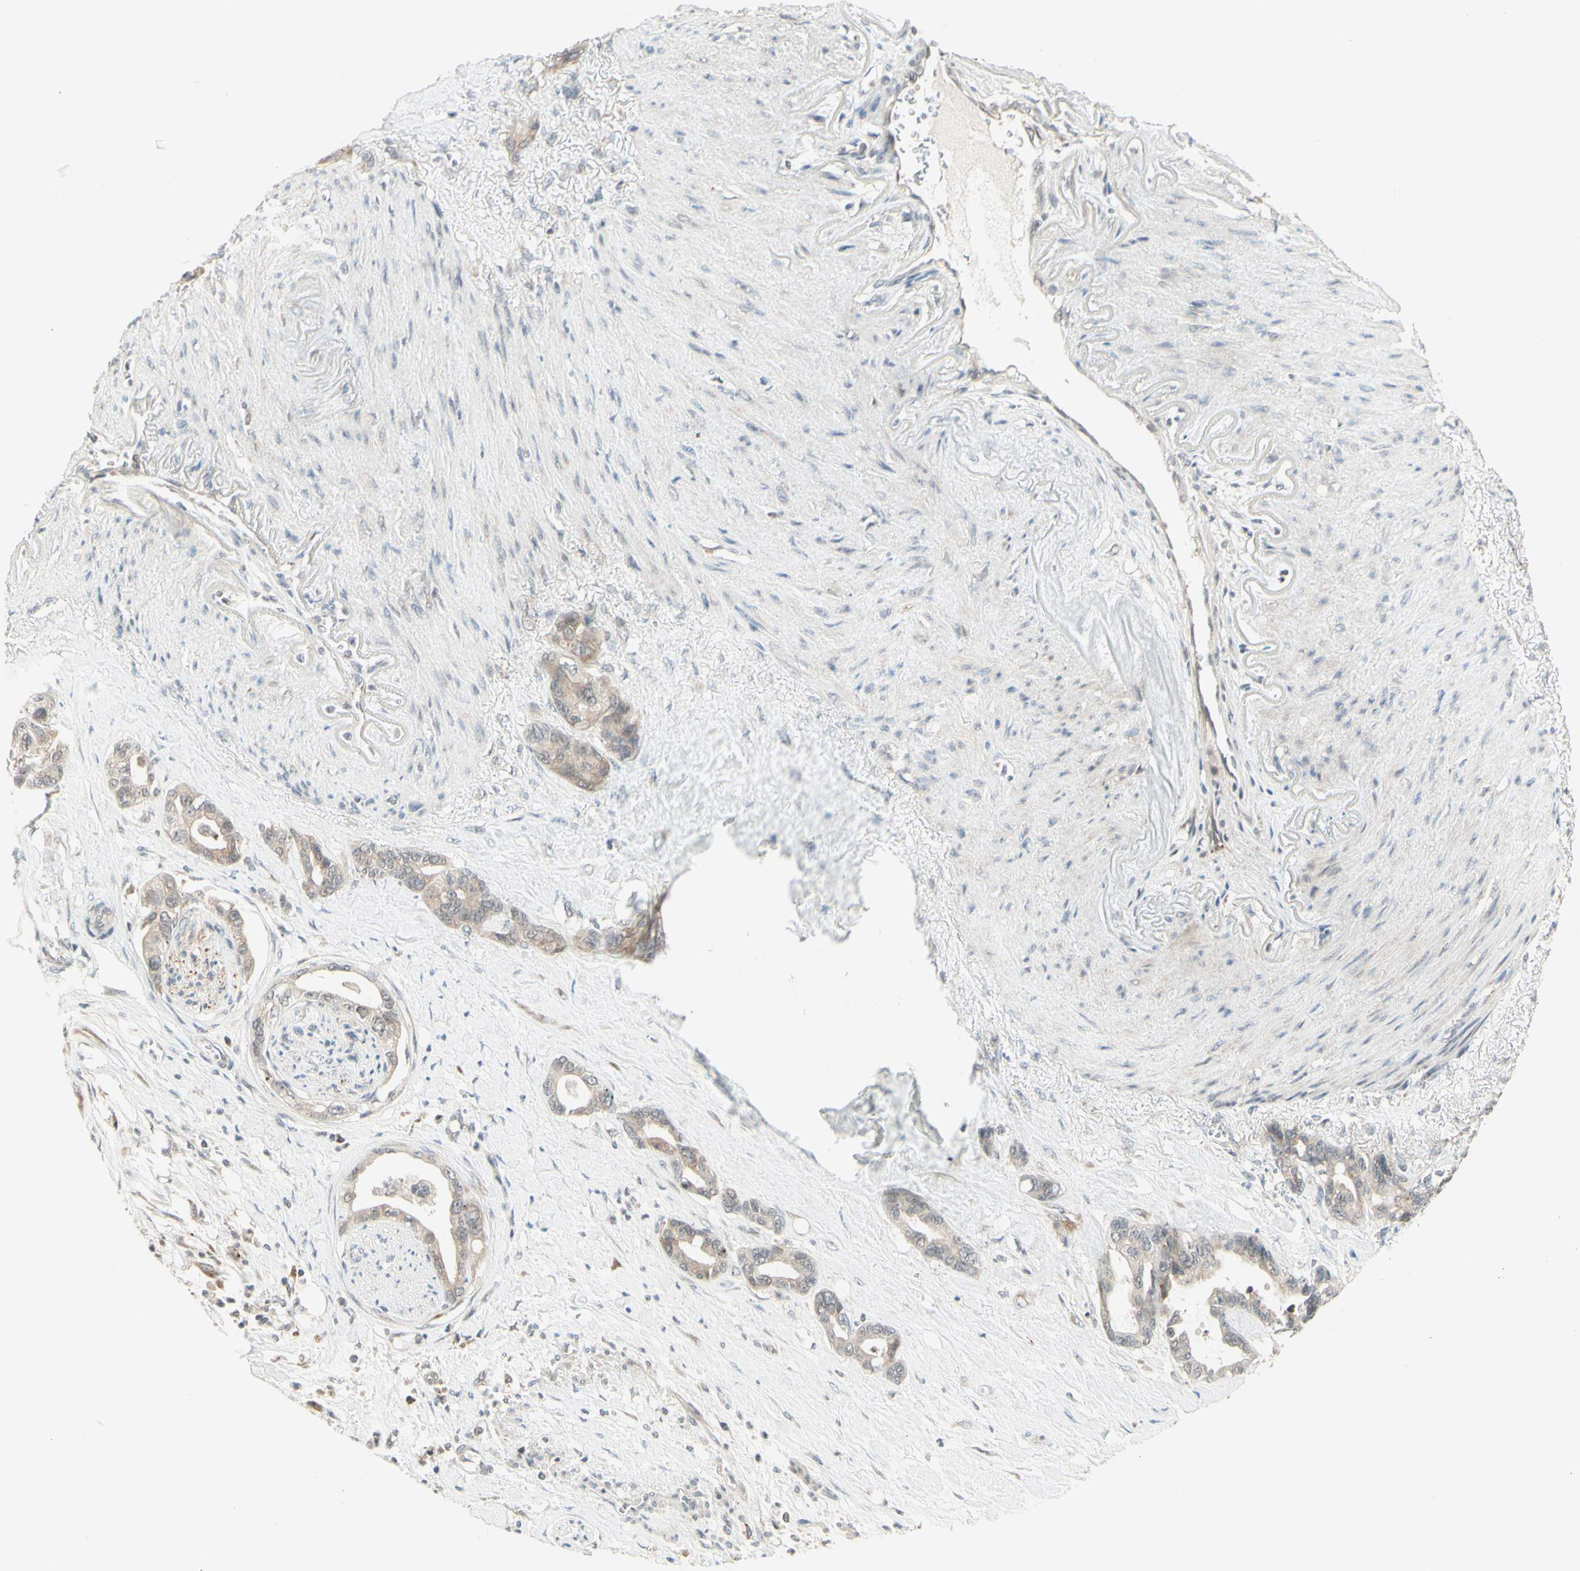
{"staining": {"intensity": "weak", "quantity": ">75%", "location": "cytoplasmic/membranous"}, "tissue": "pancreatic cancer", "cell_type": "Tumor cells", "image_type": "cancer", "snomed": [{"axis": "morphology", "description": "Adenocarcinoma, NOS"}, {"axis": "topography", "description": "Pancreas"}], "caption": "Weak cytoplasmic/membranous staining for a protein is present in about >75% of tumor cells of pancreatic cancer using immunohistochemistry (IHC).", "gene": "ZW10", "patient": {"sex": "male", "age": 70}}